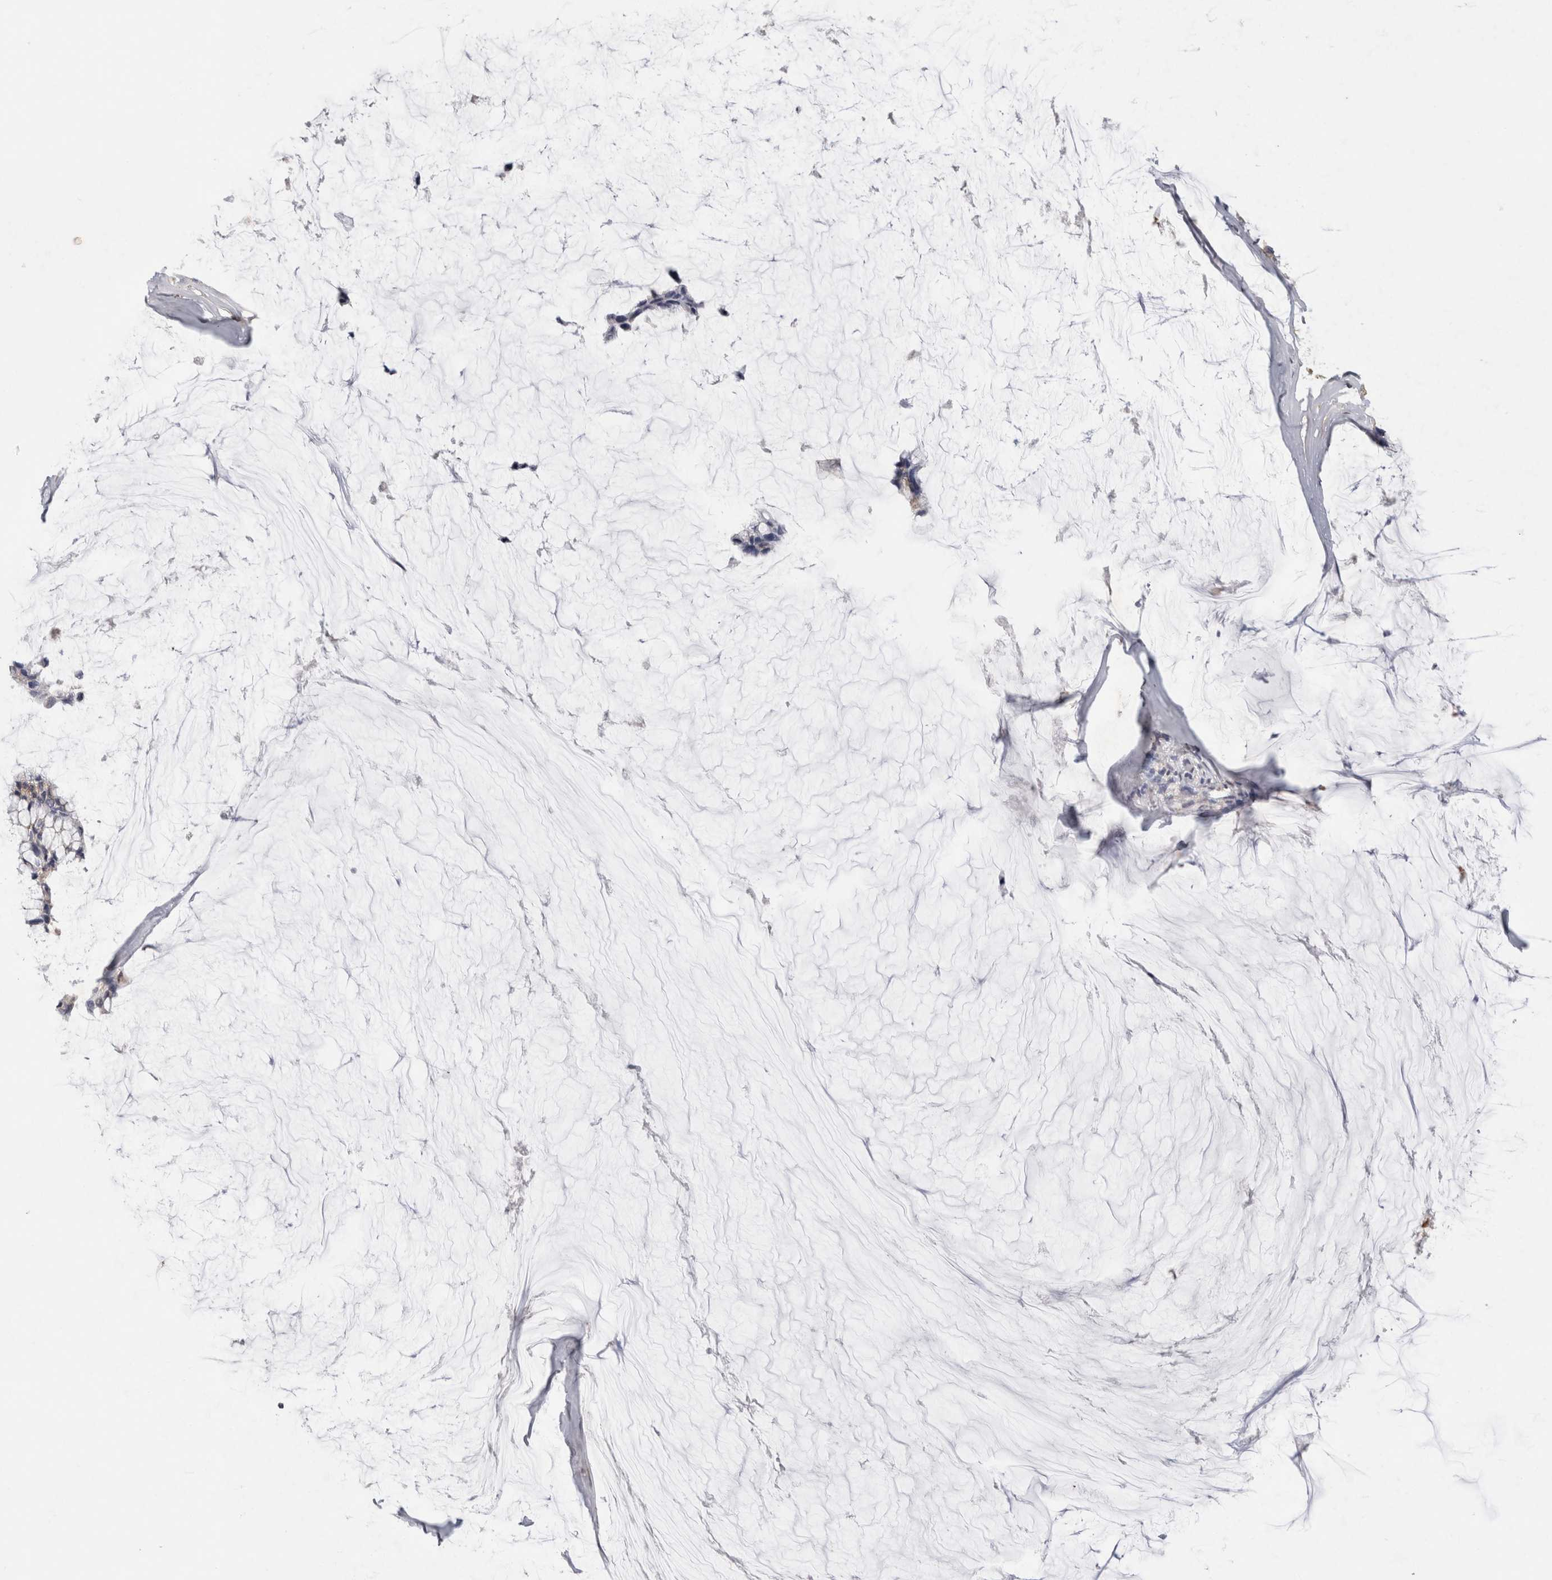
{"staining": {"intensity": "negative", "quantity": "none", "location": "none"}, "tissue": "ovarian cancer", "cell_type": "Tumor cells", "image_type": "cancer", "snomed": [{"axis": "morphology", "description": "Cystadenocarcinoma, mucinous, NOS"}, {"axis": "topography", "description": "Ovary"}], "caption": "Immunohistochemistry of human ovarian cancer (mucinous cystadenocarcinoma) reveals no staining in tumor cells.", "gene": "CNTFR", "patient": {"sex": "female", "age": 39}}